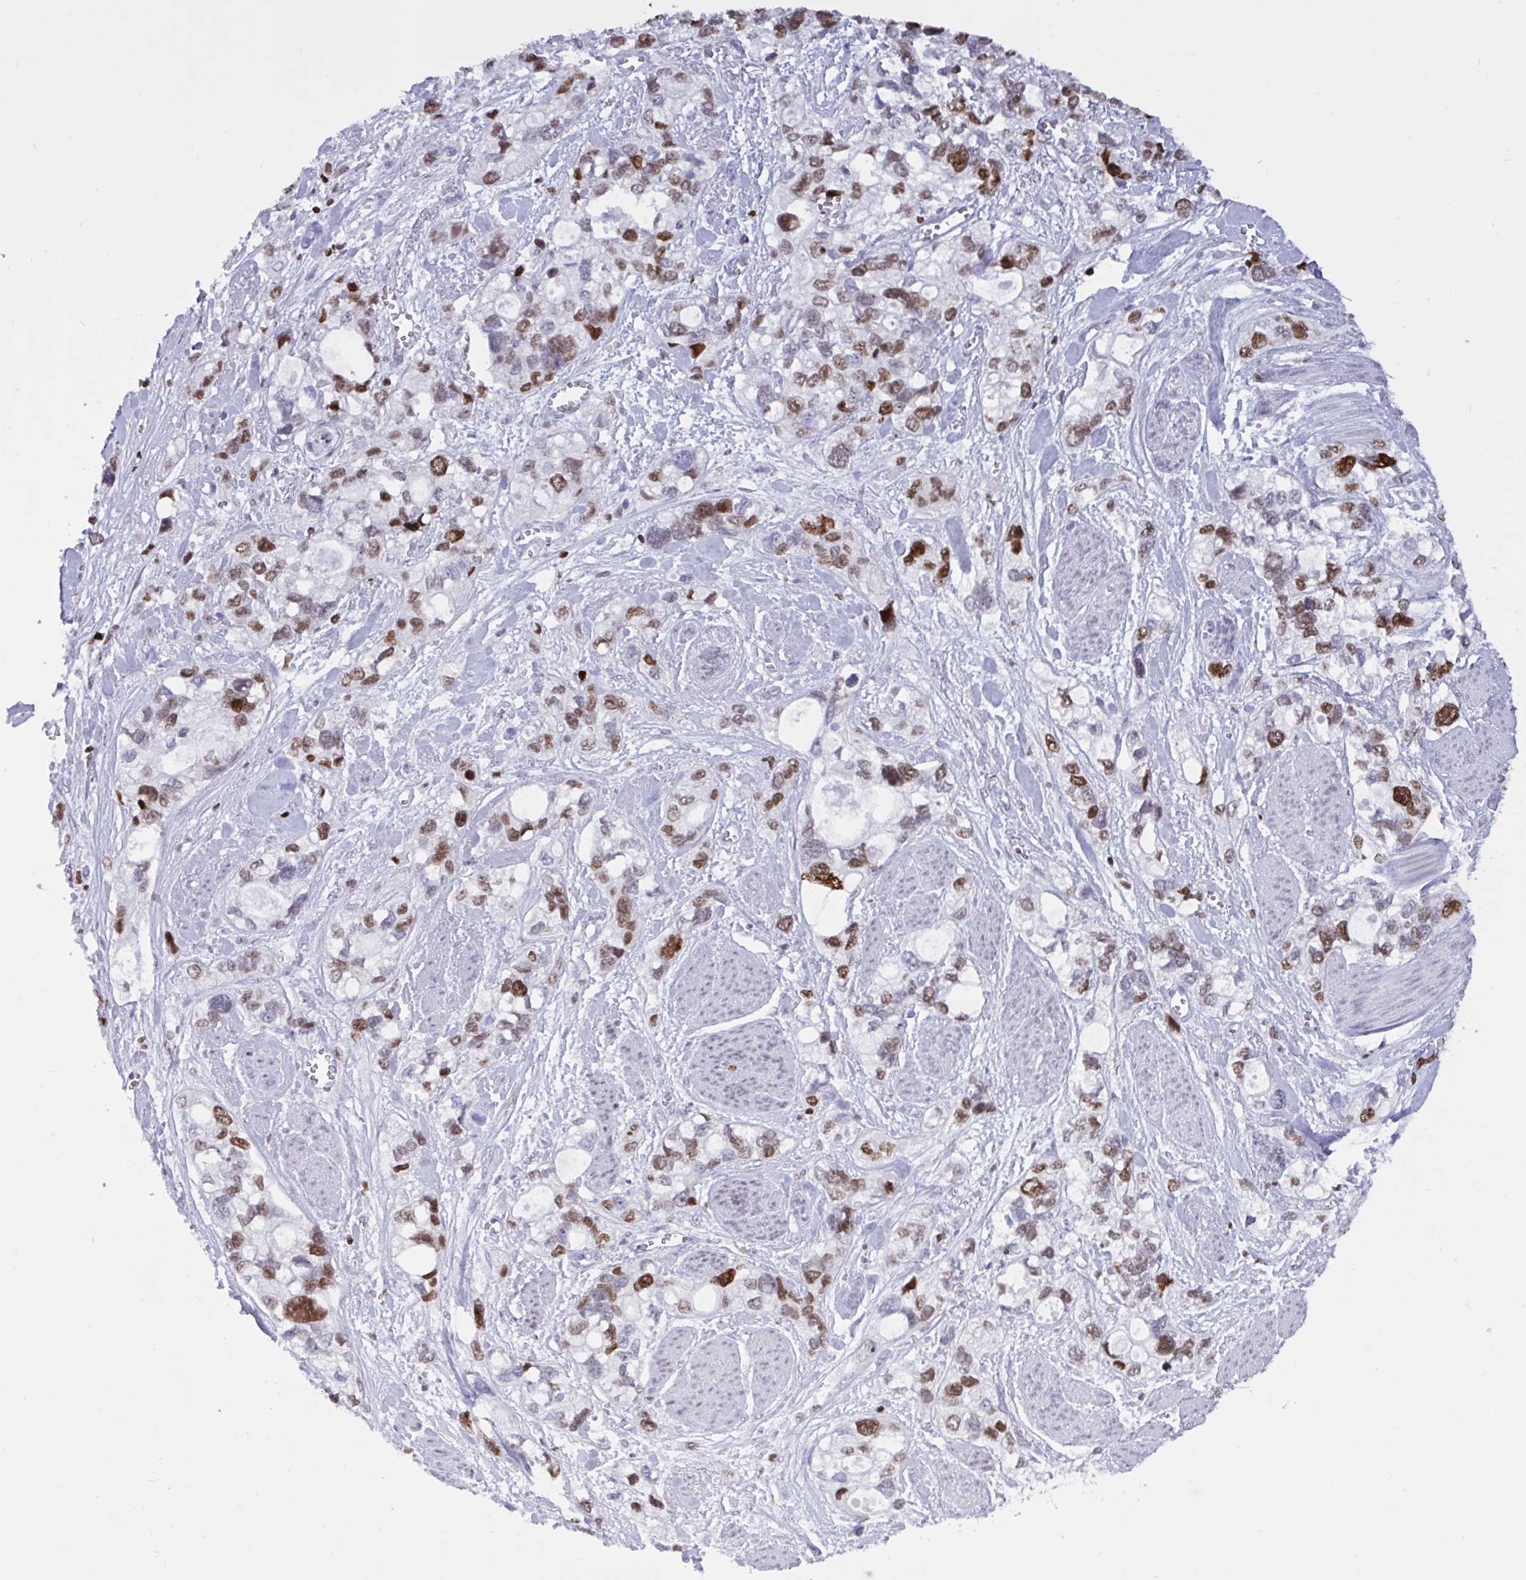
{"staining": {"intensity": "moderate", "quantity": "25%-75%", "location": "nuclear"}, "tissue": "stomach cancer", "cell_type": "Tumor cells", "image_type": "cancer", "snomed": [{"axis": "morphology", "description": "Adenocarcinoma, NOS"}, {"axis": "topography", "description": "Stomach, upper"}], "caption": "High-magnification brightfield microscopy of stomach cancer (adenocarcinoma) stained with DAB (3,3'-diaminobenzidine) (brown) and counterstained with hematoxylin (blue). tumor cells exhibit moderate nuclear positivity is seen in about25%-75% of cells.", "gene": "HMGB2", "patient": {"sex": "female", "age": 81}}